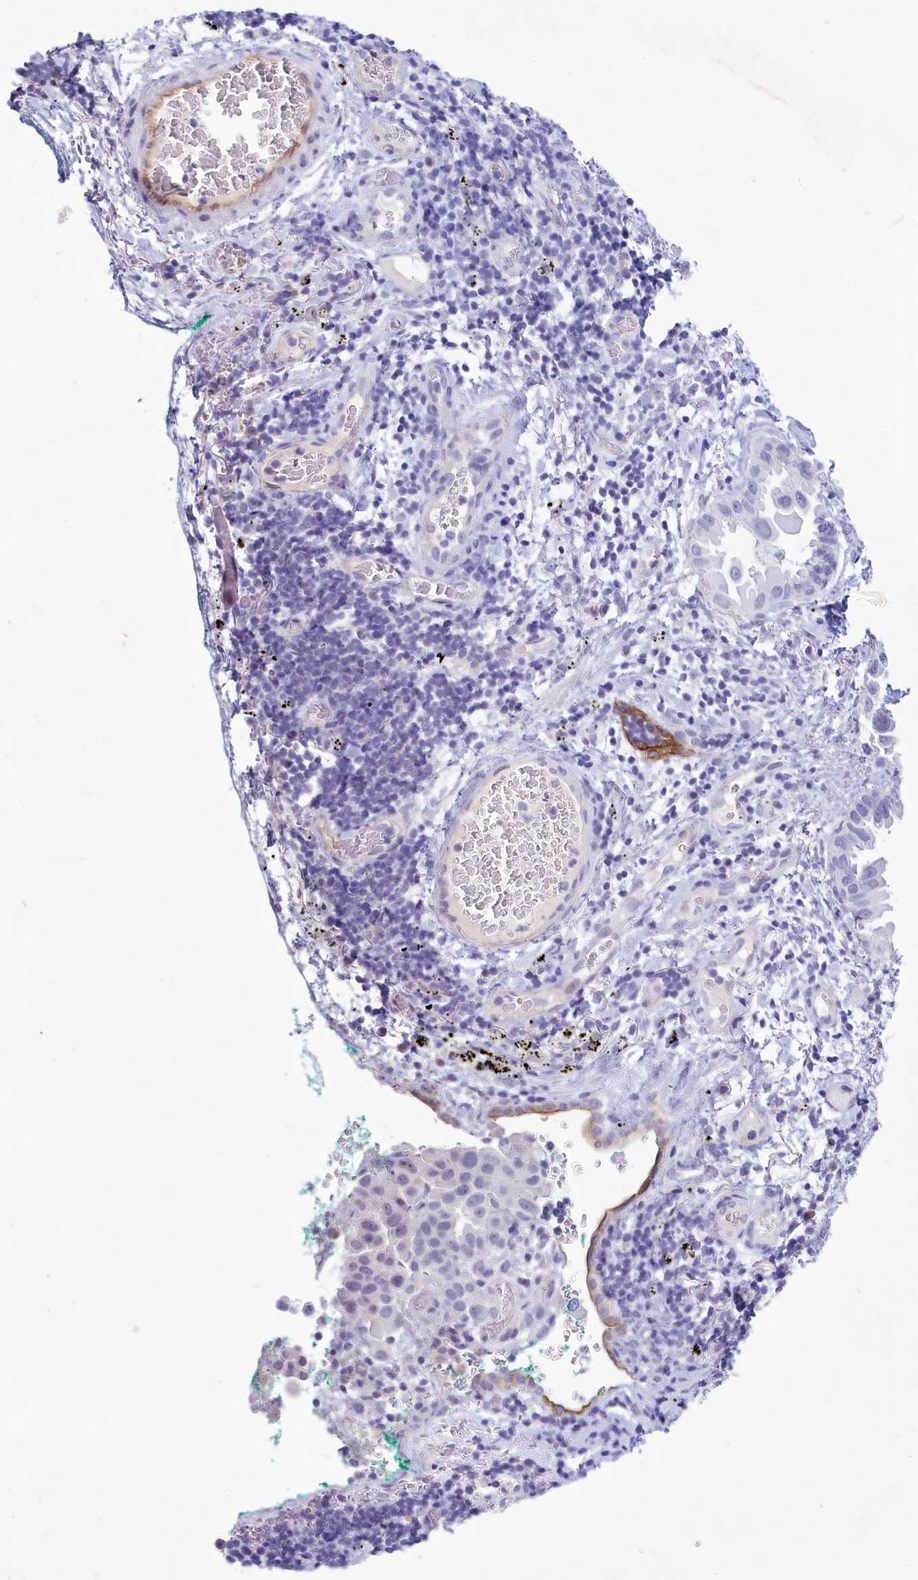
{"staining": {"intensity": "negative", "quantity": "none", "location": "none"}, "tissue": "lung cancer", "cell_type": "Tumor cells", "image_type": "cancer", "snomed": [{"axis": "morphology", "description": "Adenocarcinoma, NOS"}, {"axis": "topography", "description": "Lung"}], "caption": "An image of lung cancer (adenocarcinoma) stained for a protein displays no brown staining in tumor cells. (IHC, brightfield microscopy, high magnification).", "gene": "PROCR", "patient": {"sex": "female", "age": 67}}